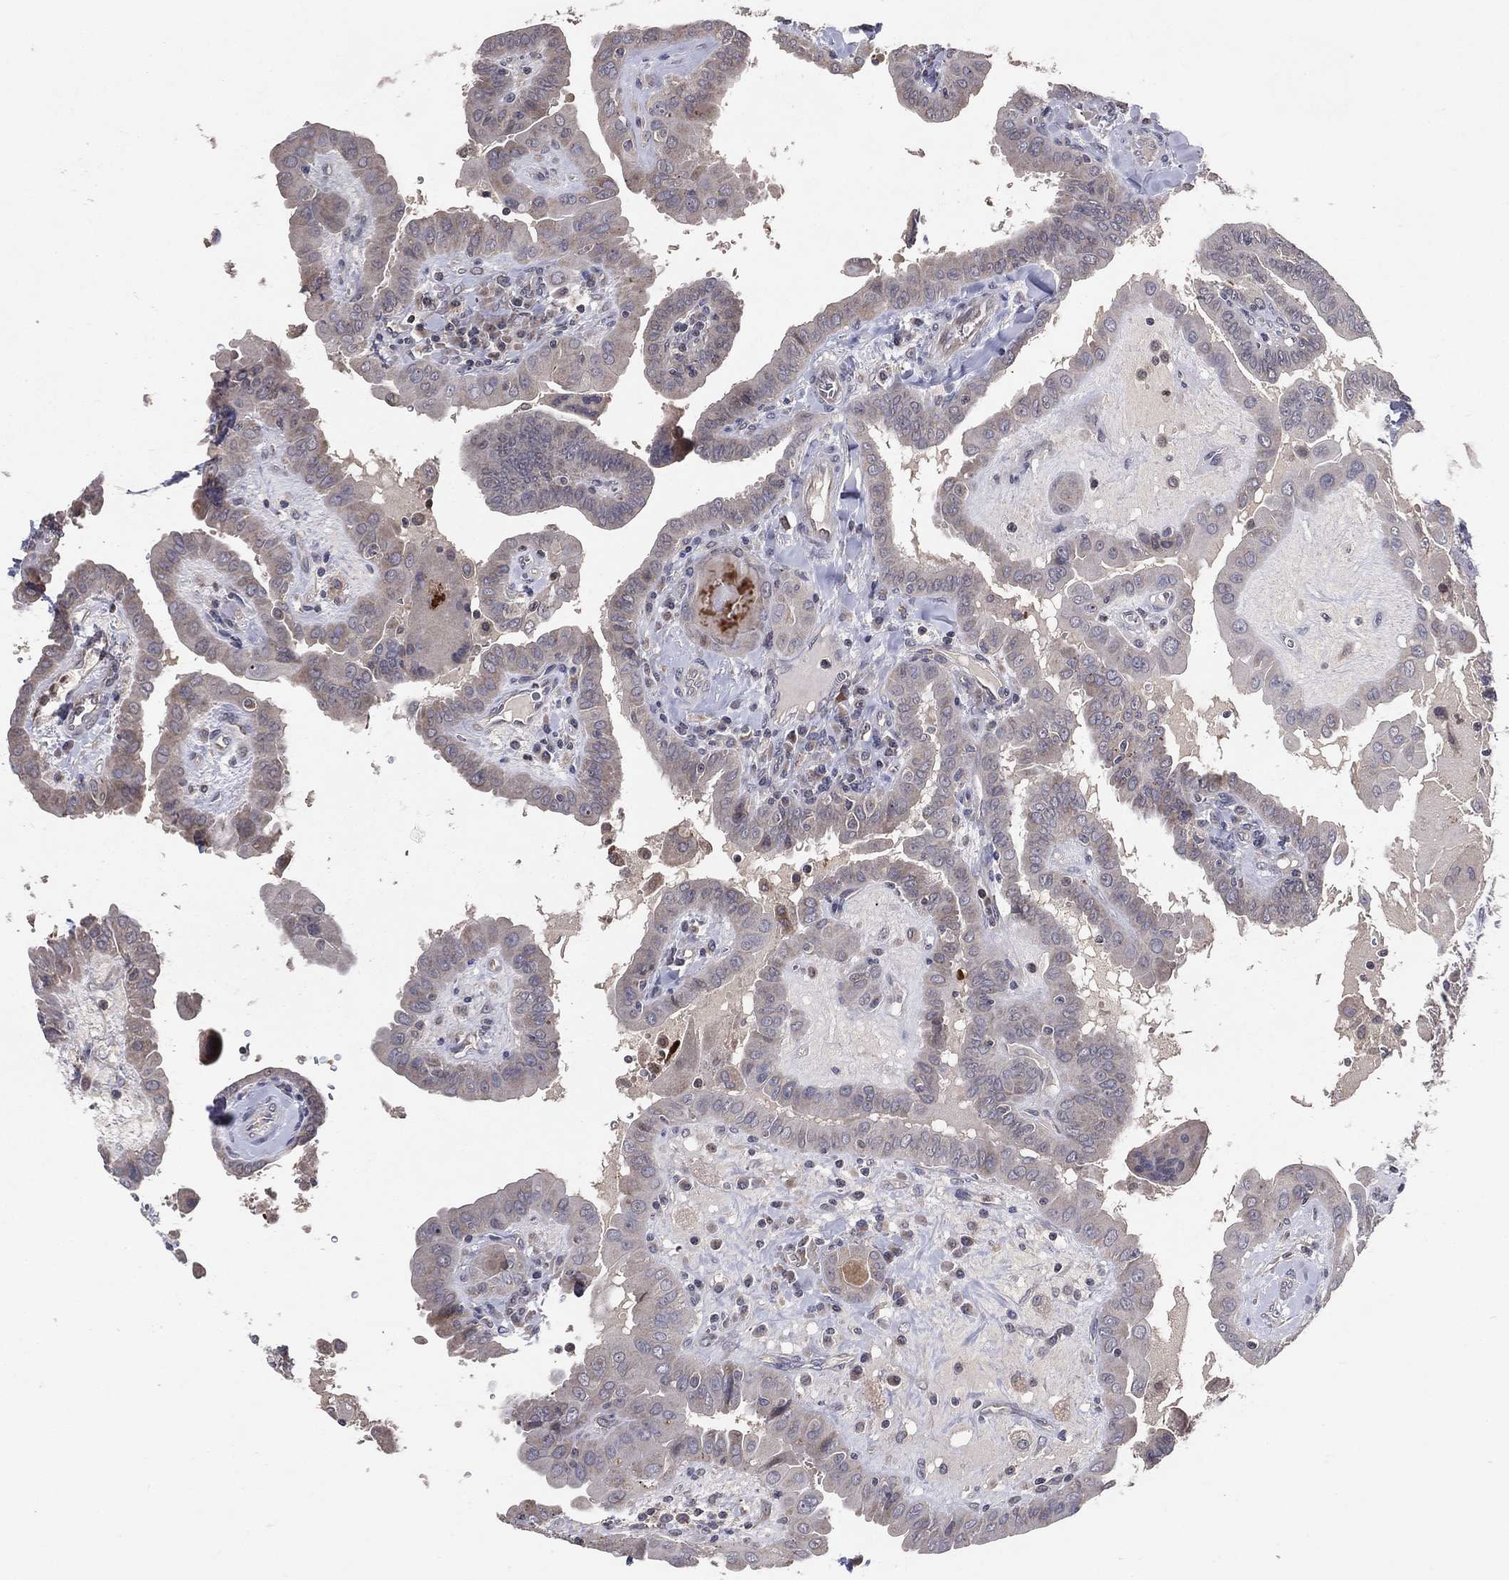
{"staining": {"intensity": "negative", "quantity": "none", "location": "none"}, "tissue": "thyroid cancer", "cell_type": "Tumor cells", "image_type": "cancer", "snomed": [{"axis": "morphology", "description": "Papillary adenocarcinoma, NOS"}, {"axis": "topography", "description": "Thyroid gland"}], "caption": "This is an immunohistochemistry (IHC) image of human thyroid papillary adenocarcinoma. There is no expression in tumor cells.", "gene": "DNAH7", "patient": {"sex": "female", "age": 37}}